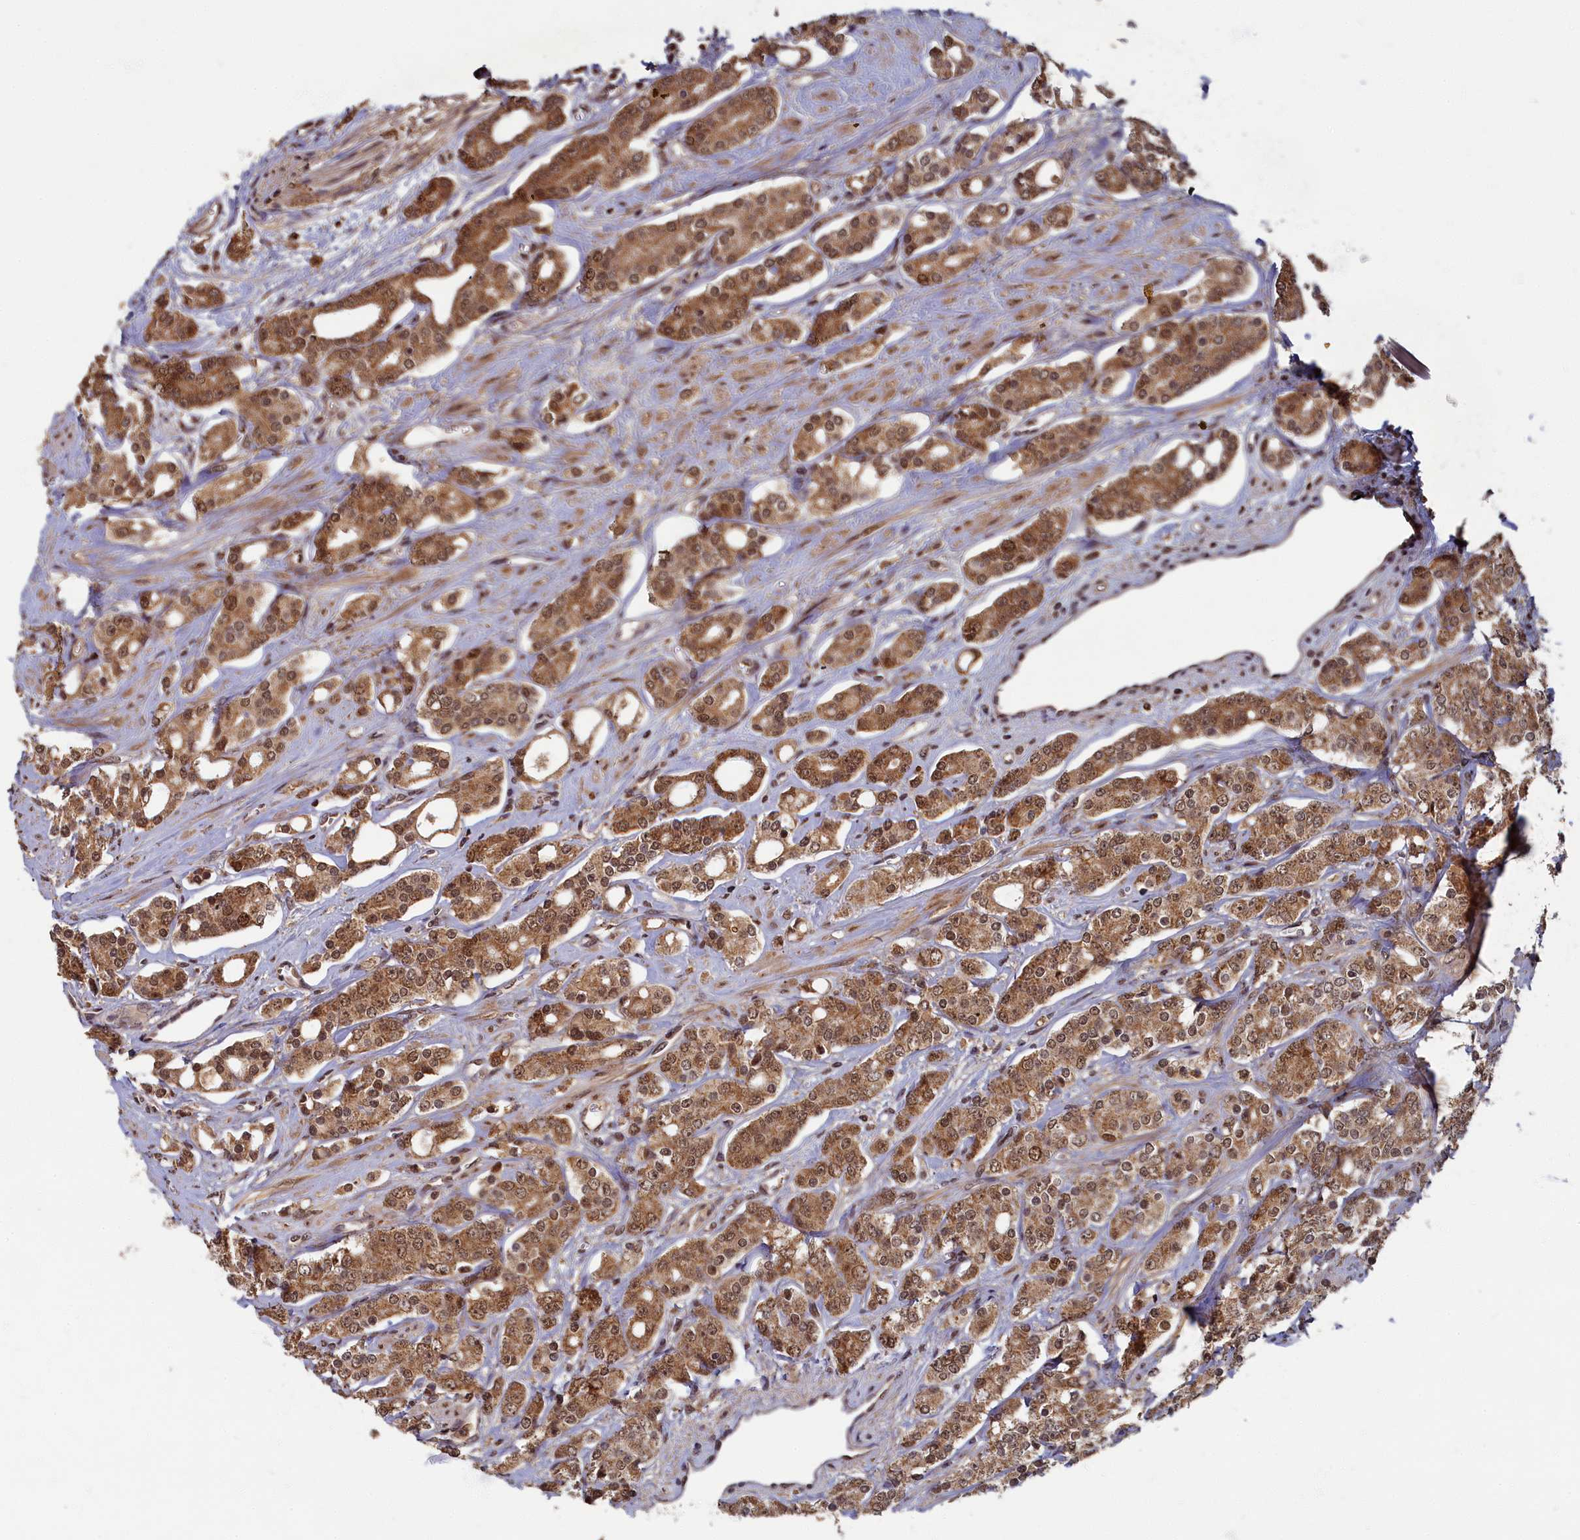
{"staining": {"intensity": "strong", "quantity": ">75%", "location": "cytoplasmic/membranous,nuclear"}, "tissue": "prostate cancer", "cell_type": "Tumor cells", "image_type": "cancer", "snomed": [{"axis": "morphology", "description": "Adenocarcinoma, High grade"}, {"axis": "topography", "description": "Prostate"}], "caption": "This is an image of immunohistochemistry (IHC) staining of prostate cancer (high-grade adenocarcinoma), which shows strong positivity in the cytoplasmic/membranous and nuclear of tumor cells.", "gene": "BRCA1", "patient": {"sex": "male", "age": 62}}